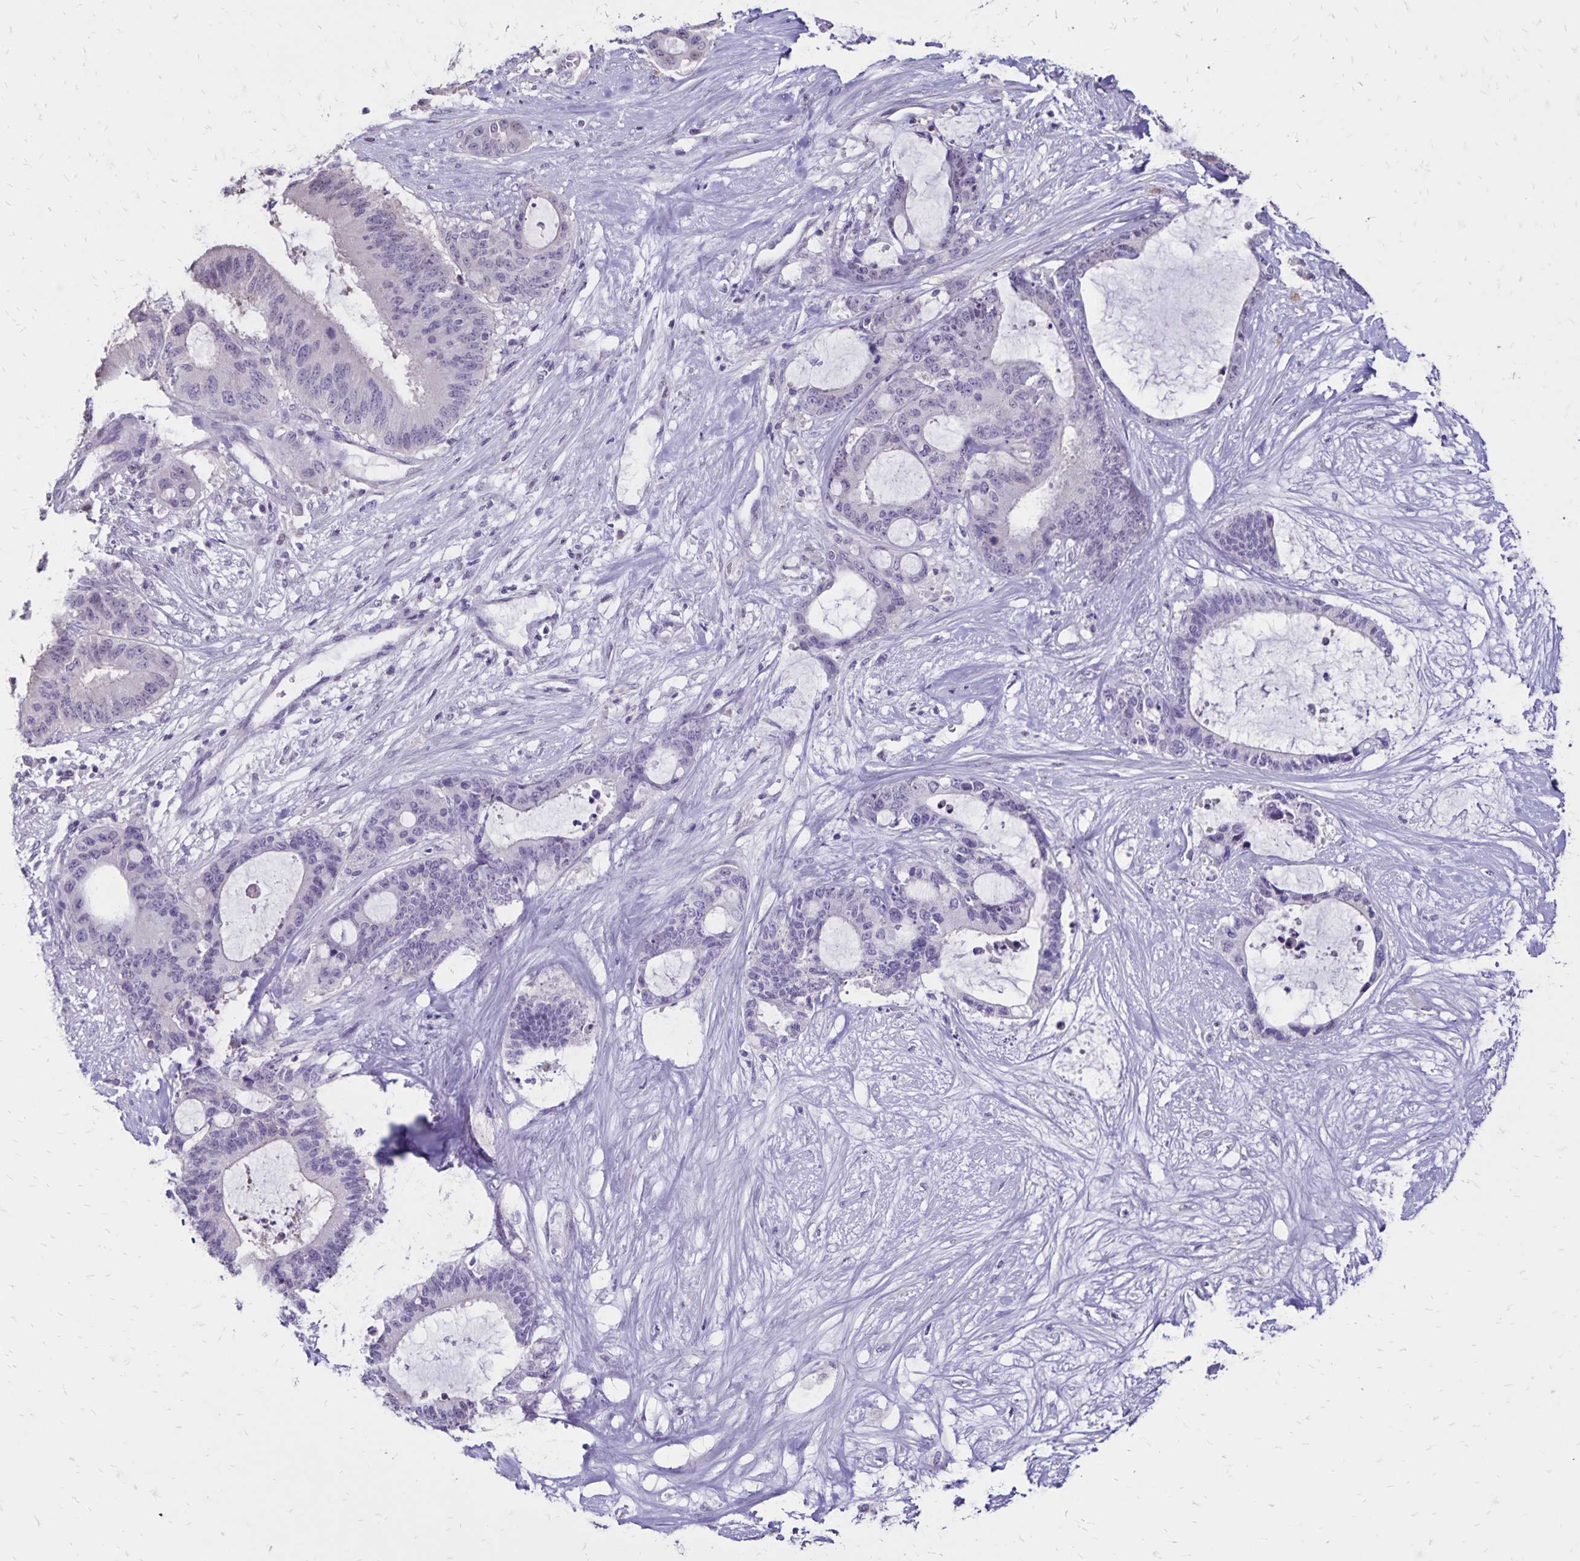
{"staining": {"intensity": "negative", "quantity": "none", "location": "none"}, "tissue": "liver cancer", "cell_type": "Tumor cells", "image_type": "cancer", "snomed": [{"axis": "morphology", "description": "Normal tissue, NOS"}, {"axis": "morphology", "description": "Cholangiocarcinoma"}, {"axis": "topography", "description": "Liver"}, {"axis": "topography", "description": "Peripheral nerve tissue"}], "caption": "Immunohistochemical staining of liver cancer reveals no significant expression in tumor cells. (Immunohistochemistry, brightfield microscopy, high magnification).", "gene": "SH3GL3", "patient": {"sex": "female", "age": 73}}